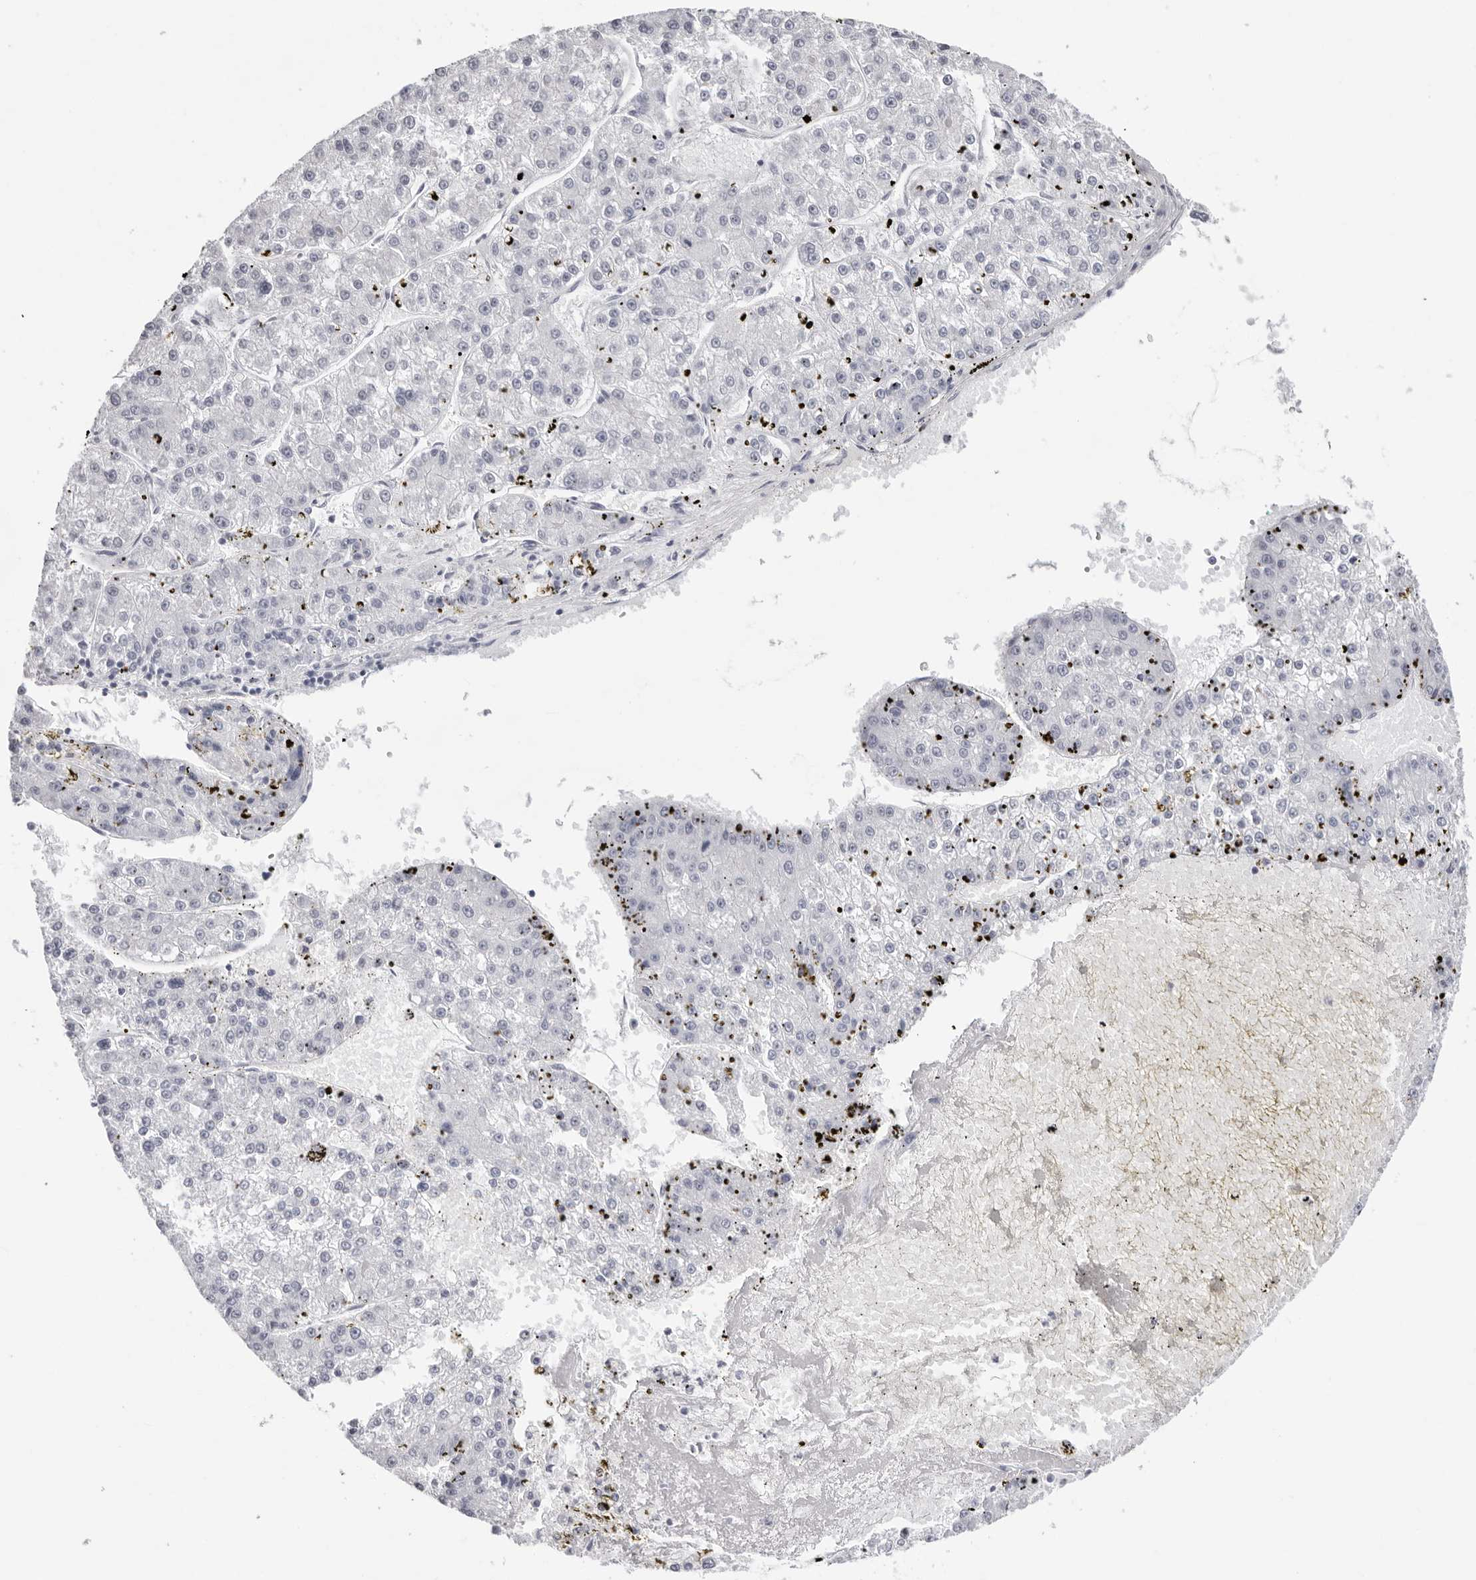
{"staining": {"intensity": "negative", "quantity": "none", "location": "none"}, "tissue": "liver cancer", "cell_type": "Tumor cells", "image_type": "cancer", "snomed": [{"axis": "morphology", "description": "Carcinoma, Hepatocellular, NOS"}, {"axis": "topography", "description": "Liver"}], "caption": "This micrograph is of liver cancer (hepatocellular carcinoma) stained with immunohistochemistry (IHC) to label a protein in brown with the nuclei are counter-stained blue. There is no positivity in tumor cells.", "gene": "INSL3", "patient": {"sex": "female", "age": 73}}